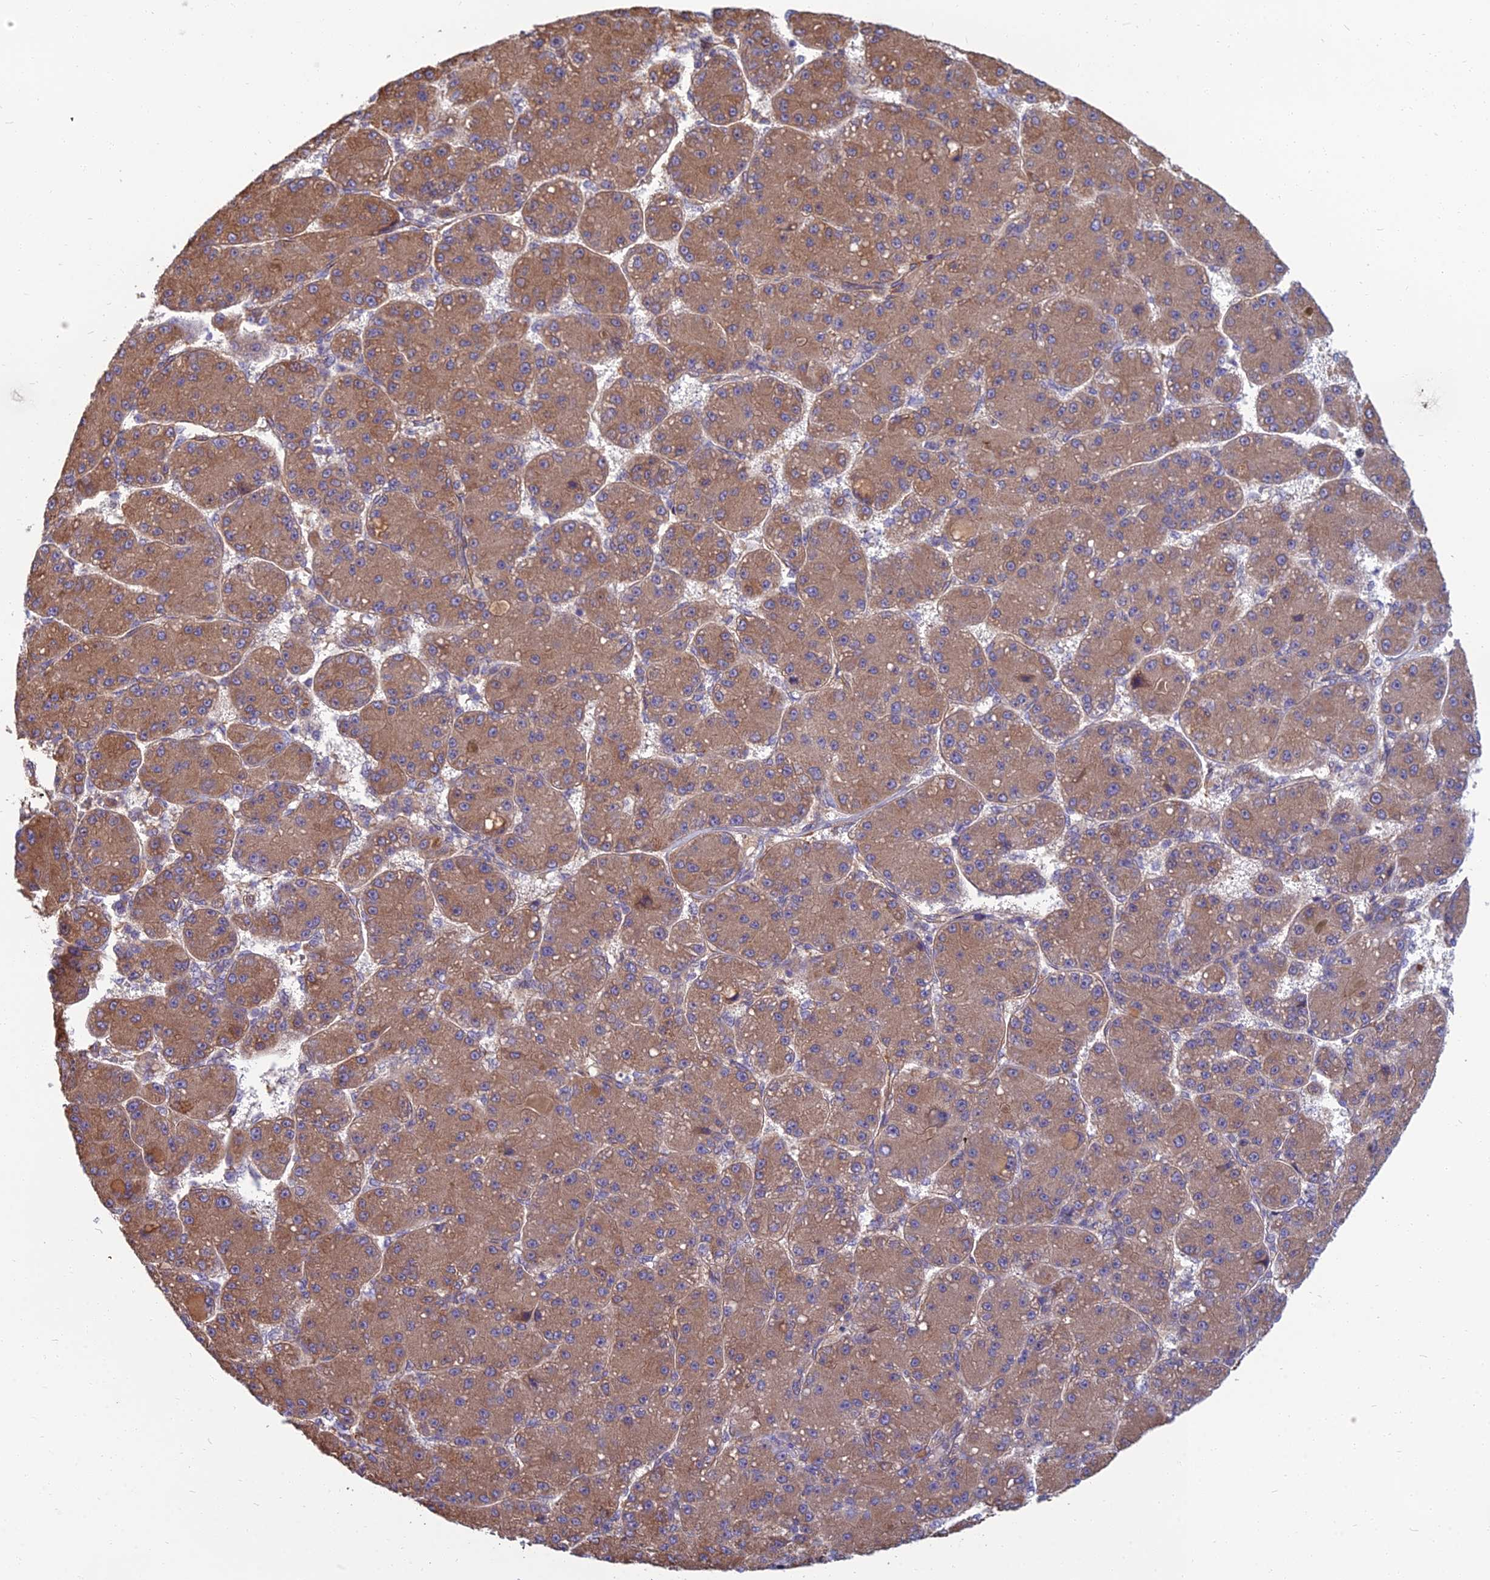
{"staining": {"intensity": "moderate", "quantity": ">75%", "location": "cytoplasmic/membranous"}, "tissue": "liver cancer", "cell_type": "Tumor cells", "image_type": "cancer", "snomed": [{"axis": "morphology", "description": "Carcinoma, Hepatocellular, NOS"}, {"axis": "topography", "description": "Liver"}], "caption": "High-magnification brightfield microscopy of liver hepatocellular carcinoma stained with DAB (brown) and counterstained with hematoxylin (blue). tumor cells exhibit moderate cytoplasmic/membranous staining is present in approximately>75% of cells.", "gene": "WDR24", "patient": {"sex": "male", "age": 67}}